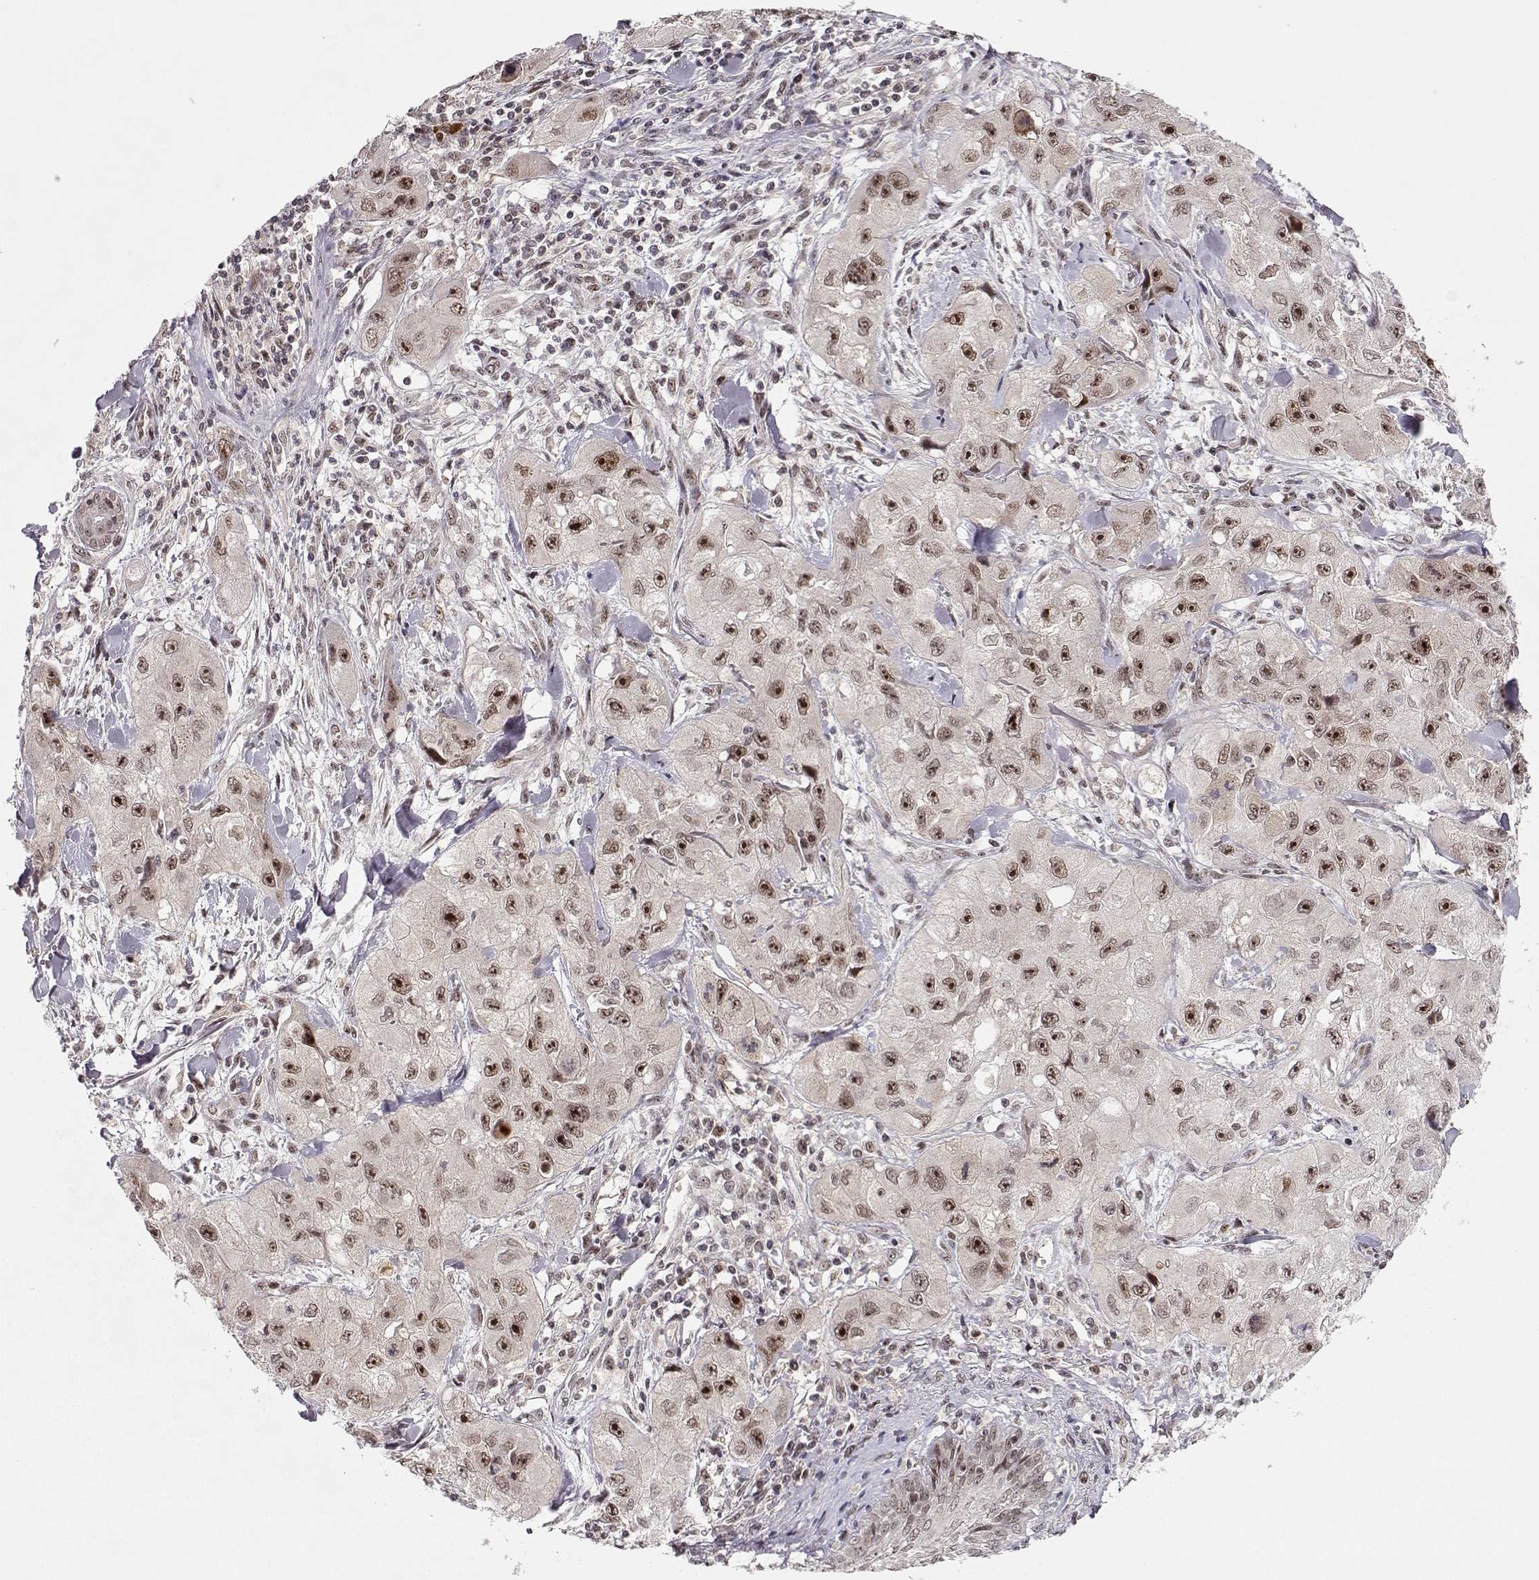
{"staining": {"intensity": "moderate", "quantity": ">75%", "location": "nuclear"}, "tissue": "skin cancer", "cell_type": "Tumor cells", "image_type": "cancer", "snomed": [{"axis": "morphology", "description": "Squamous cell carcinoma, NOS"}, {"axis": "topography", "description": "Skin"}, {"axis": "topography", "description": "Subcutis"}], "caption": "Moderate nuclear positivity is seen in about >75% of tumor cells in skin squamous cell carcinoma.", "gene": "CSNK2A1", "patient": {"sex": "male", "age": 73}}